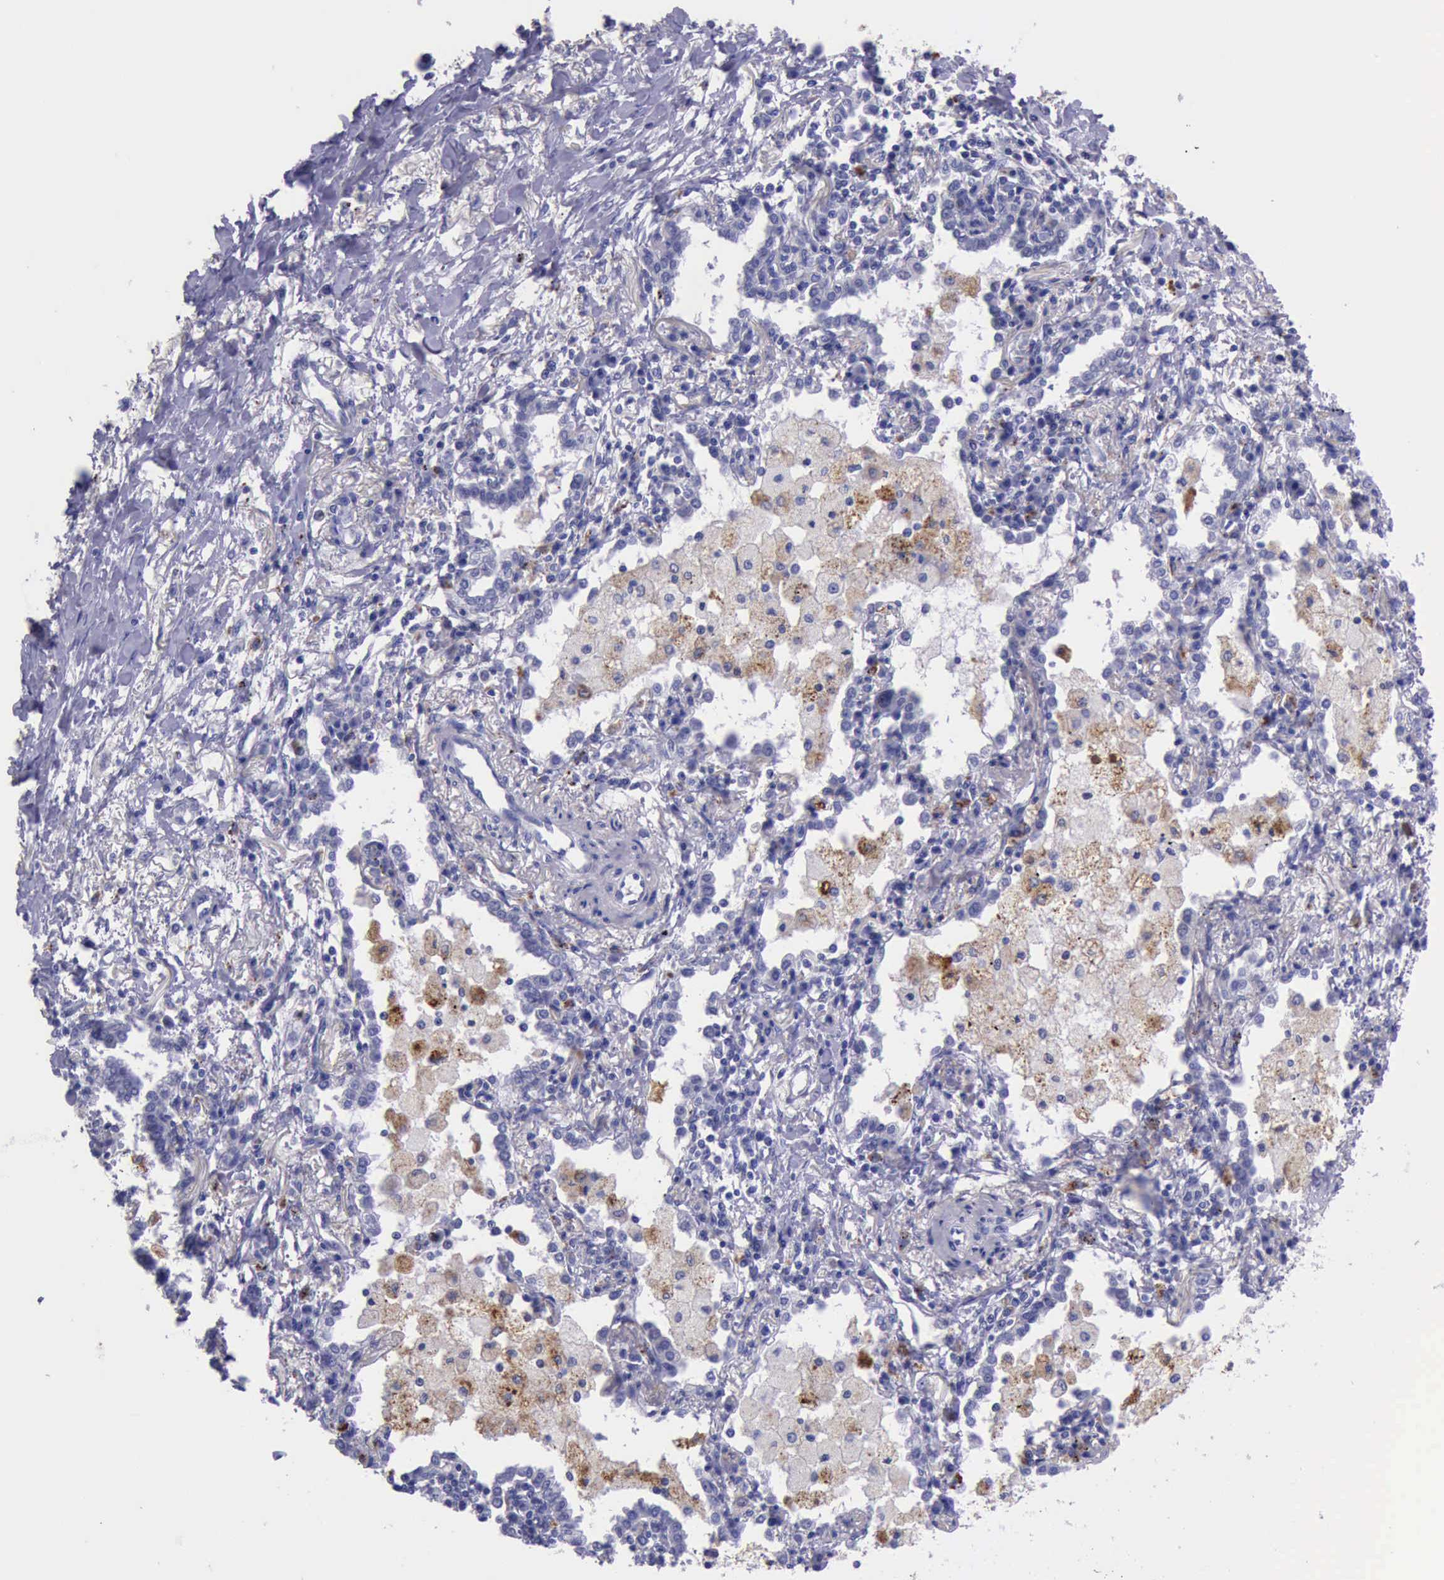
{"staining": {"intensity": "negative", "quantity": "none", "location": "none"}, "tissue": "lung cancer", "cell_type": "Tumor cells", "image_type": "cancer", "snomed": [{"axis": "morphology", "description": "Adenocarcinoma, NOS"}, {"axis": "topography", "description": "Lung"}], "caption": "The IHC photomicrograph has no significant staining in tumor cells of lung cancer (adenocarcinoma) tissue.", "gene": "GLA", "patient": {"sex": "male", "age": 60}}